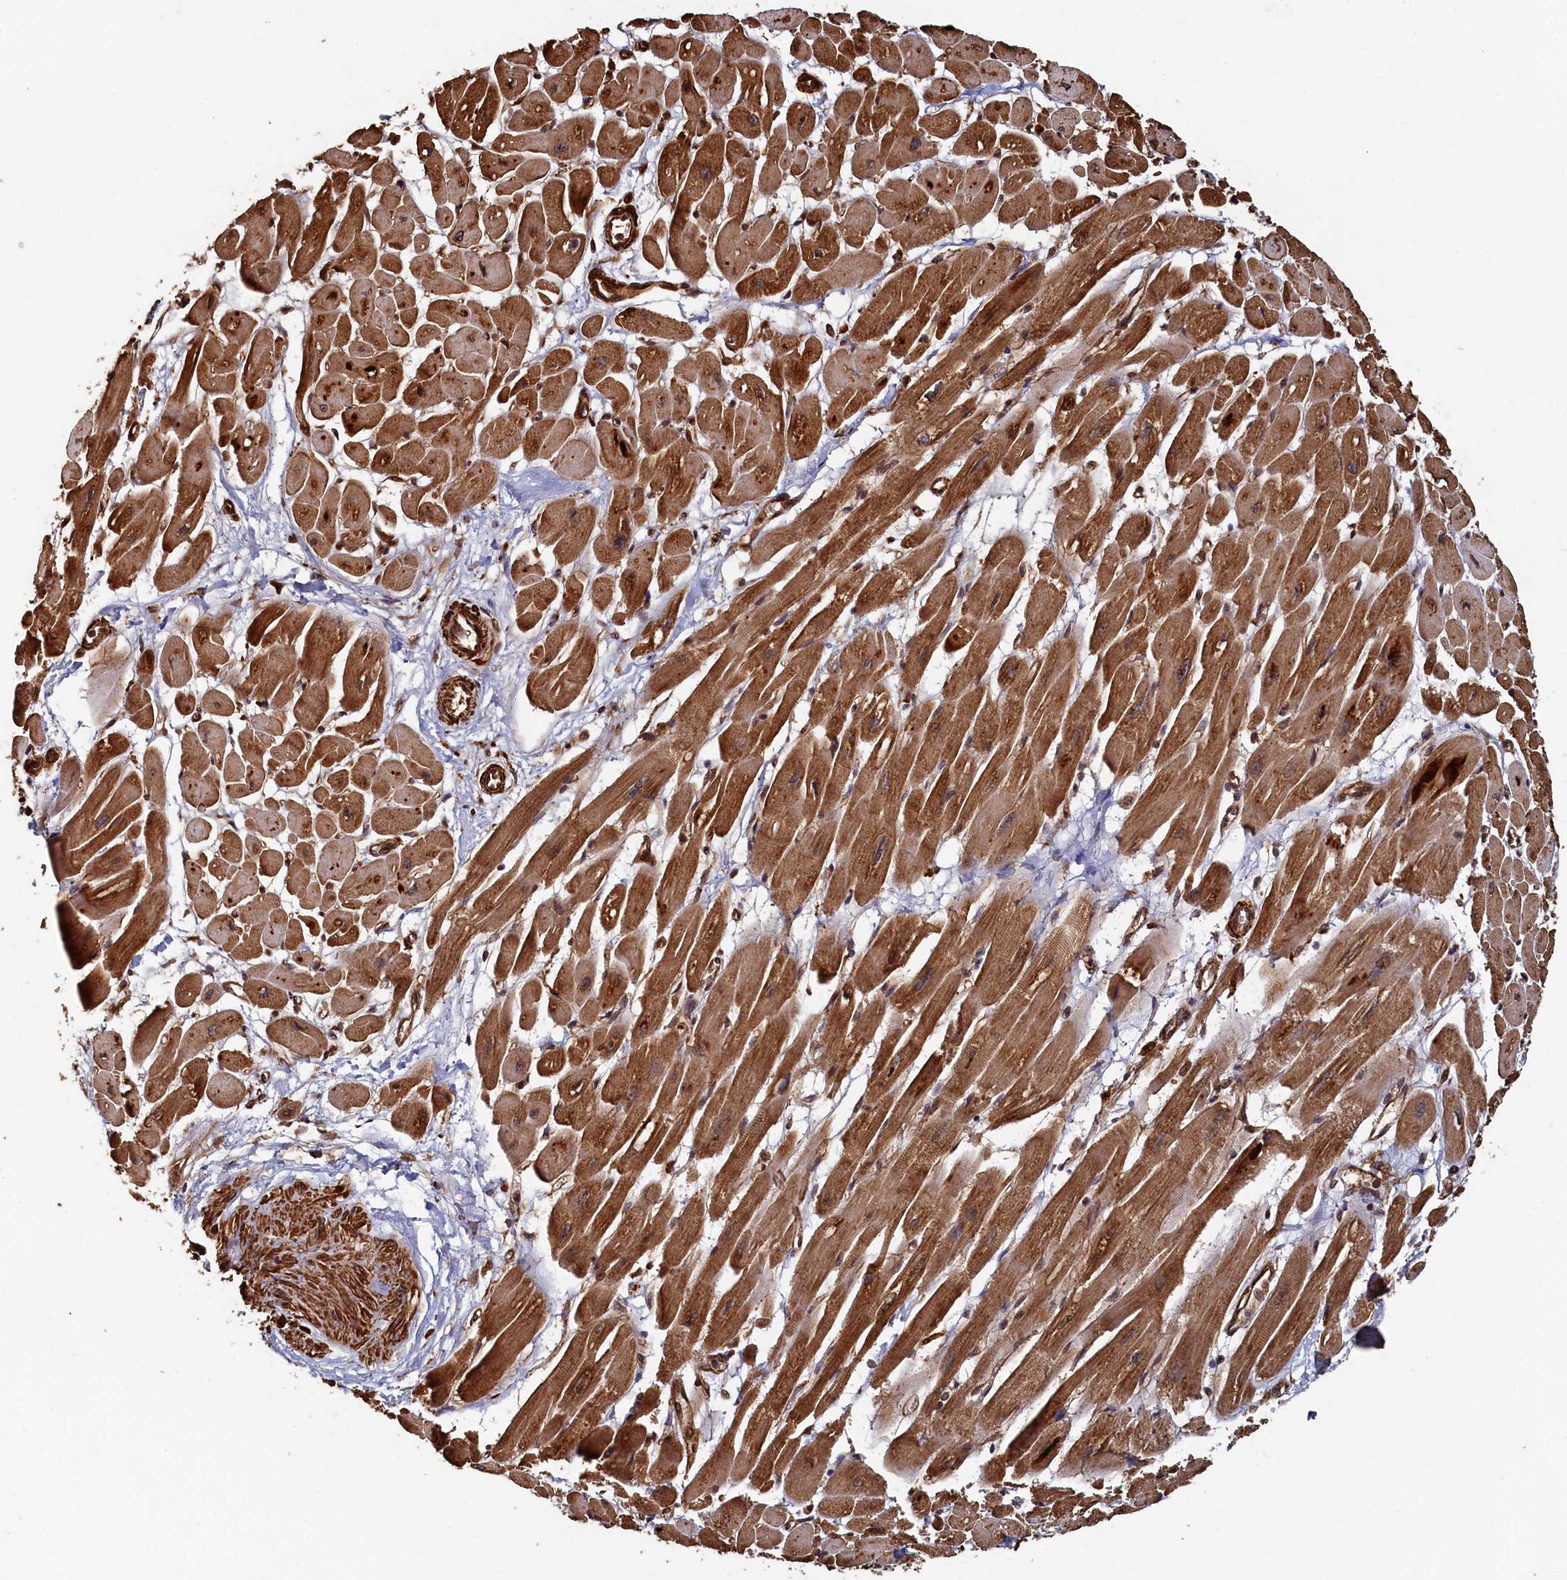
{"staining": {"intensity": "strong", "quantity": ">75%", "location": "cytoplasmic/membranous"}, "tissue": "heart muscle", "cell_type": "Cardiomyocytes", "image_type": "normal", "snomed": [{"axis": "morphology", "description": "Normal tissue, NOS"}, {"axis": "topography", "description": "Heart"}], "caption": "This micrograph demonstrates immunohistochemistry staining of benign human heart muscle, with high strong cytoplasmic/membranous expression in about >75% of cardiomyocytes.", "gene": "PIGN", "patient": {"sex": "female", "age": 54}}